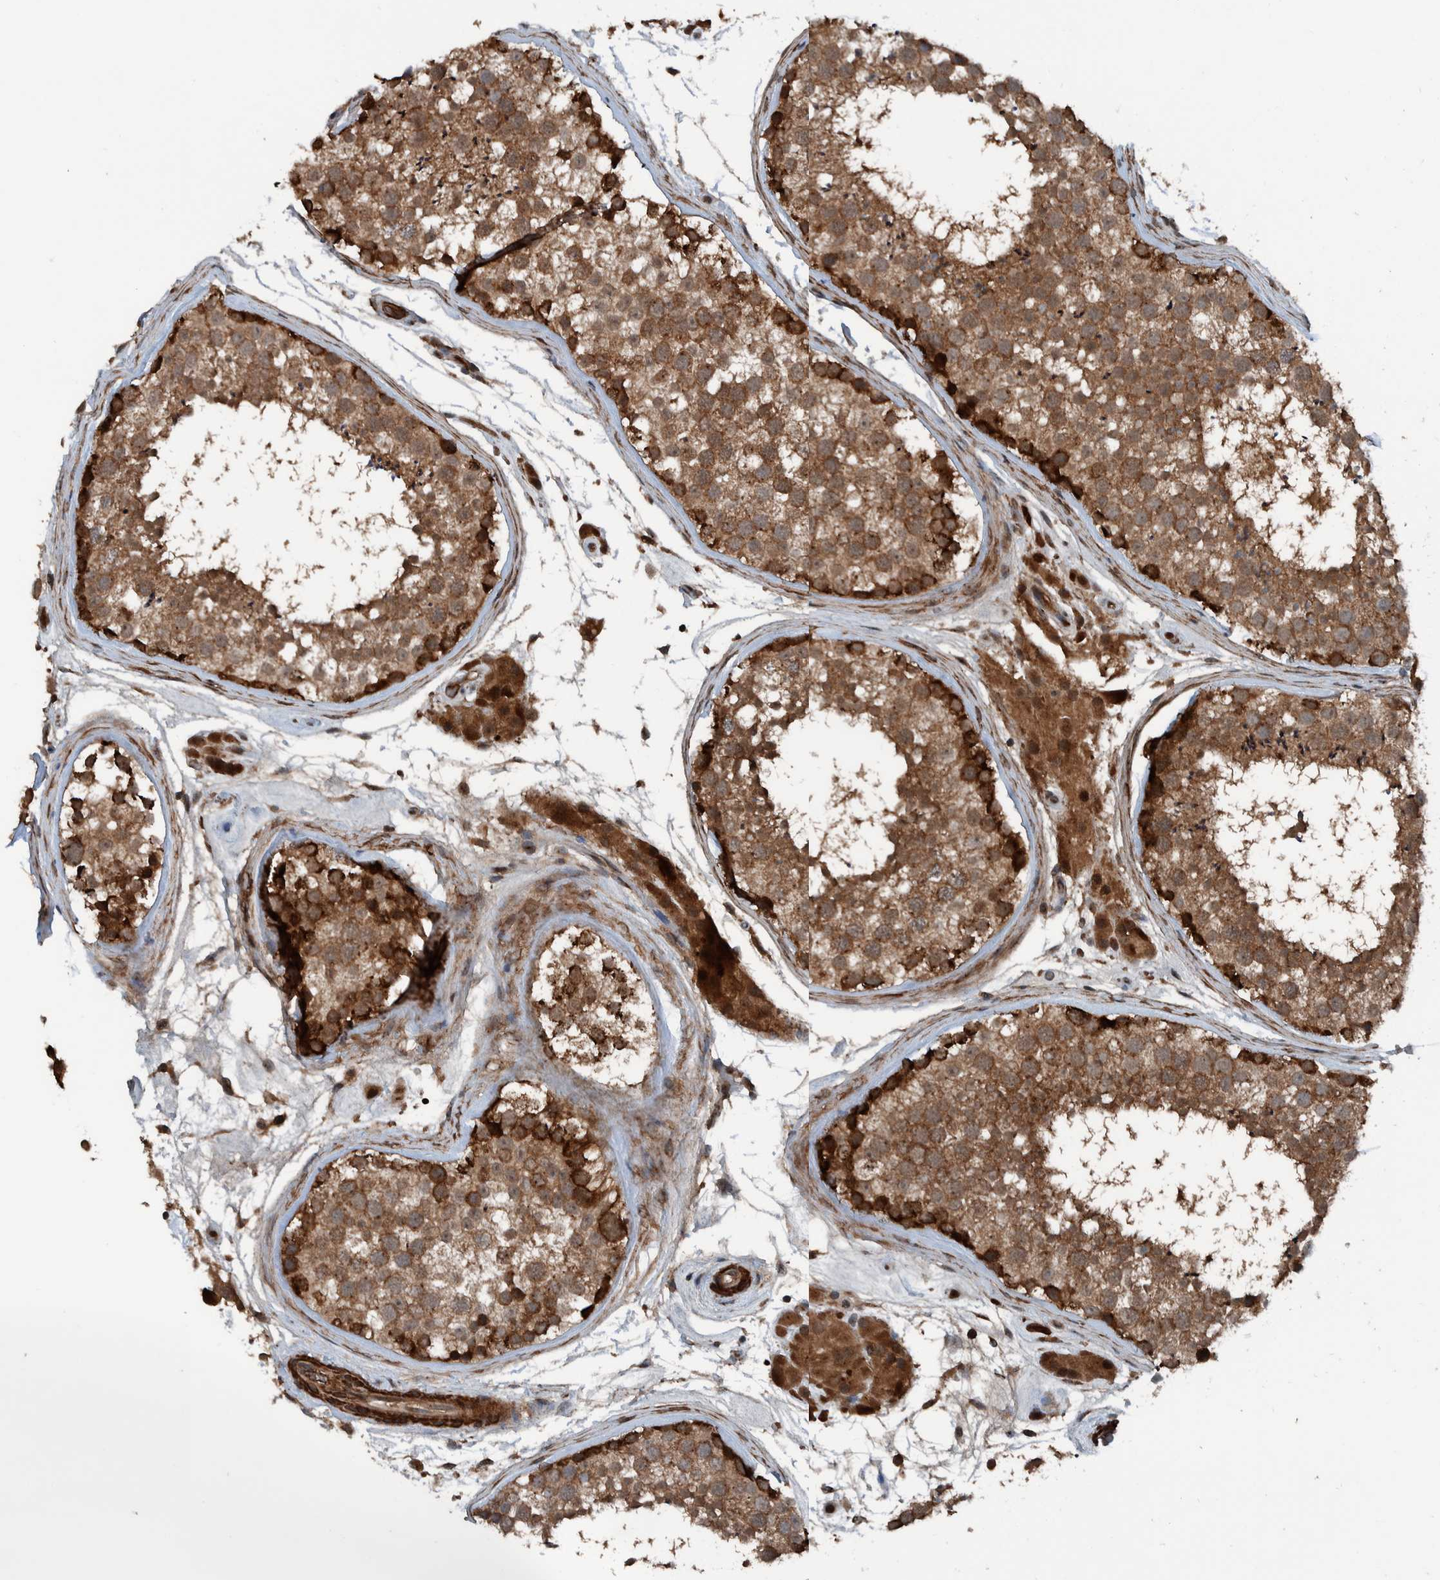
{"staining": {"intensity": "strong", "quantity": ">75%", "location": "cytoplasmic/membranous"}, "tissue": "testis", "cell_type": "Cells in seminiferous ducts", "image_type": "normal", "snomed": [{"axis": "morphology", "description": "Normal tissue, NOS"}, {"axis": "topography", "description": "Testis"}], "caption": "Cells in seminiferous ducts demonstrate high levels of strong cytoplasmic/membranous expression in about >75% of cells in benign human testis. The protein of interest is shown in brown color, while the nuclei are stained blue.", "gene": "CUEDC1", "patient": {"sex": "male", "age": 46}}